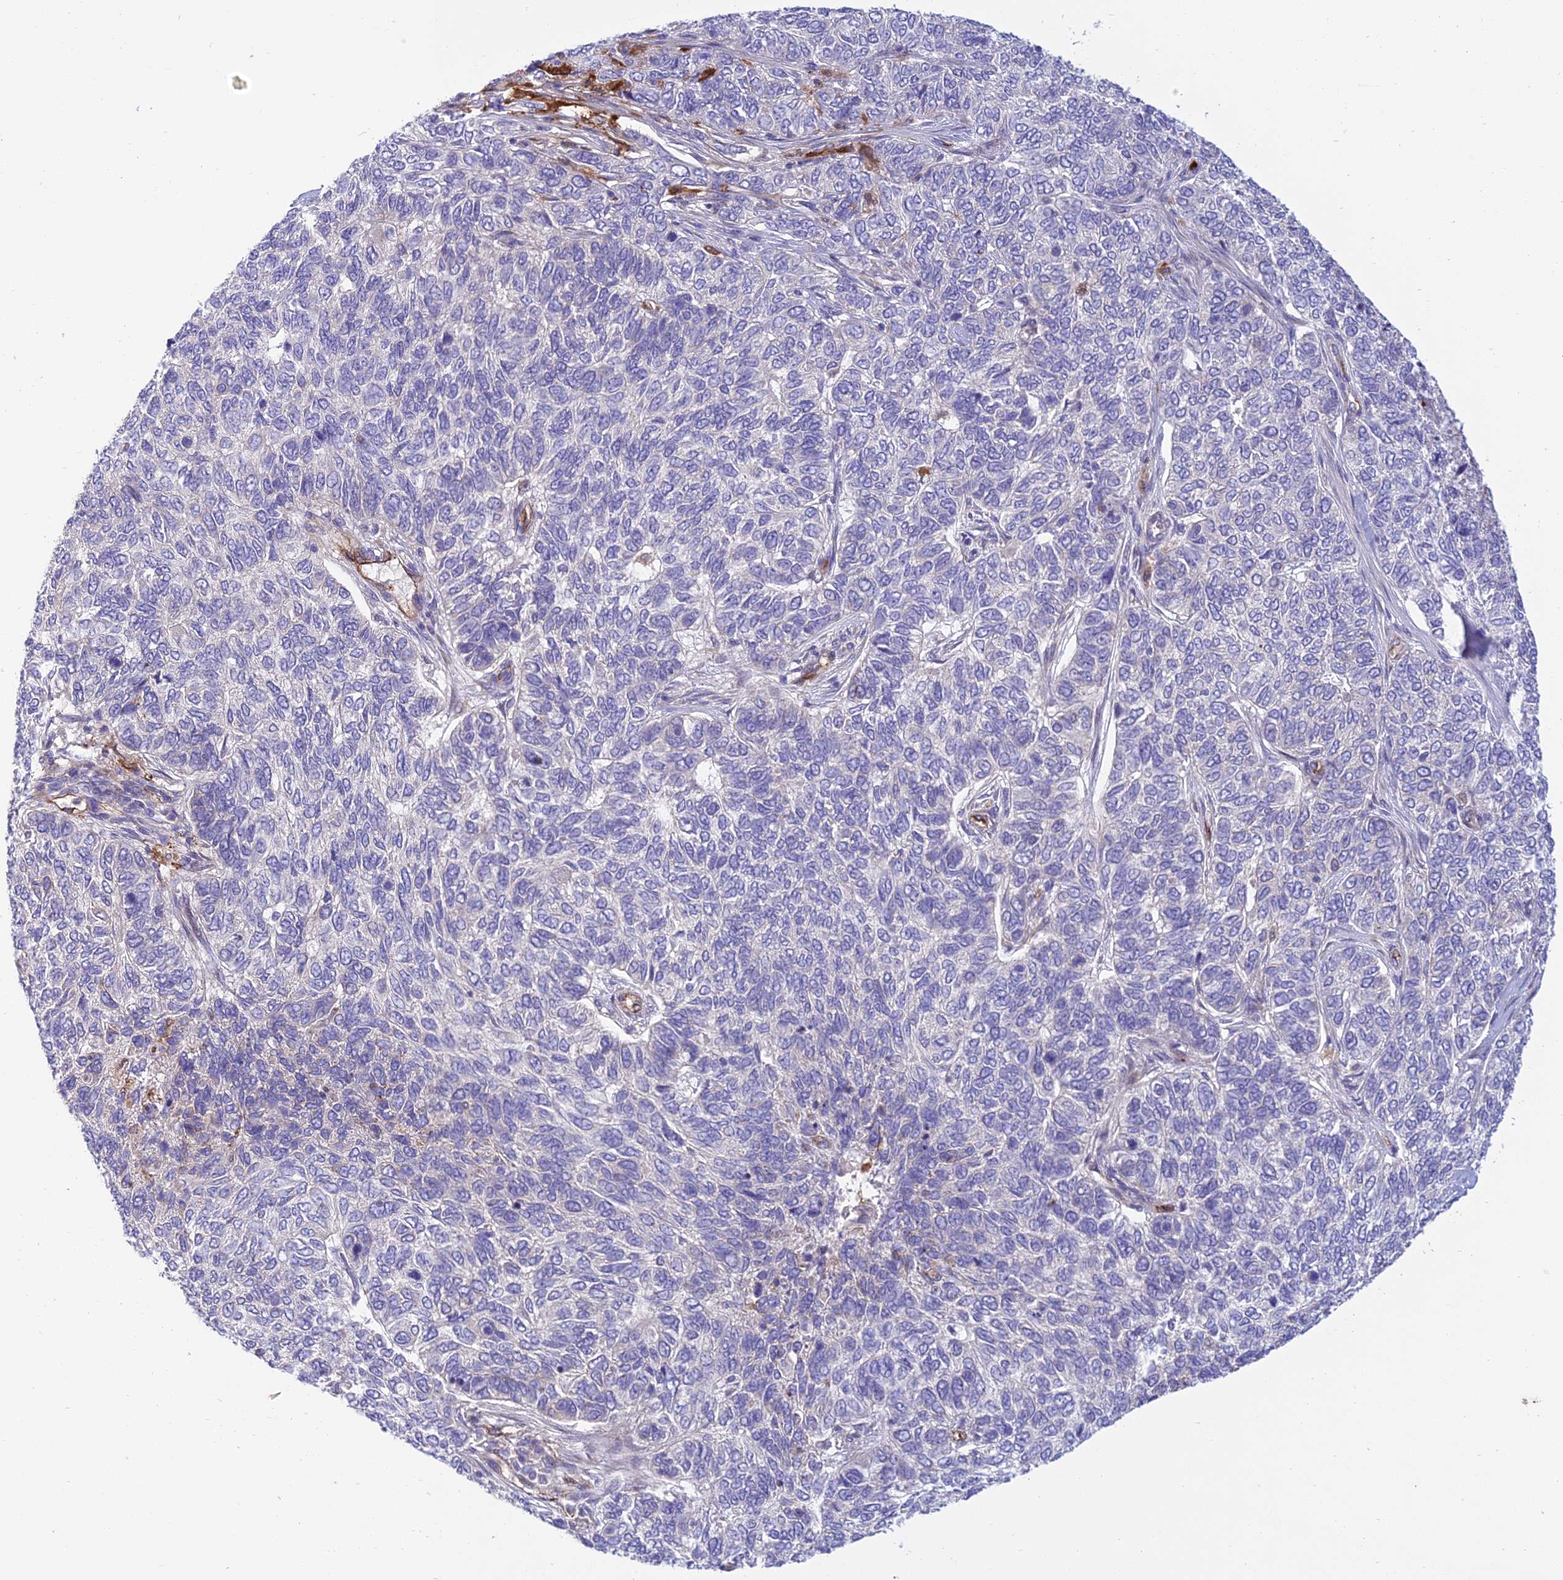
{"staining": {"intensity": "negative", "quantity": "none", "location": "none"}, "tissue": "skin cancer", "cell_type": "Tumor cells", "image_type": "cancer", "snomed": [{"axis": "morphology", "description": "Basal cell carcinoma"}, {"axis": "topography", "description": "Skin"}], "caption": "Tumor cells are negative for brown protein staining in basal cell carcinoma (skin). Brightfield microscopy of IHC stained with DAB (brown) and hematoxylin (blue), captured at high magnification.", "gene": "DUS2", "patient": {"sex": "female", "age": 65}}